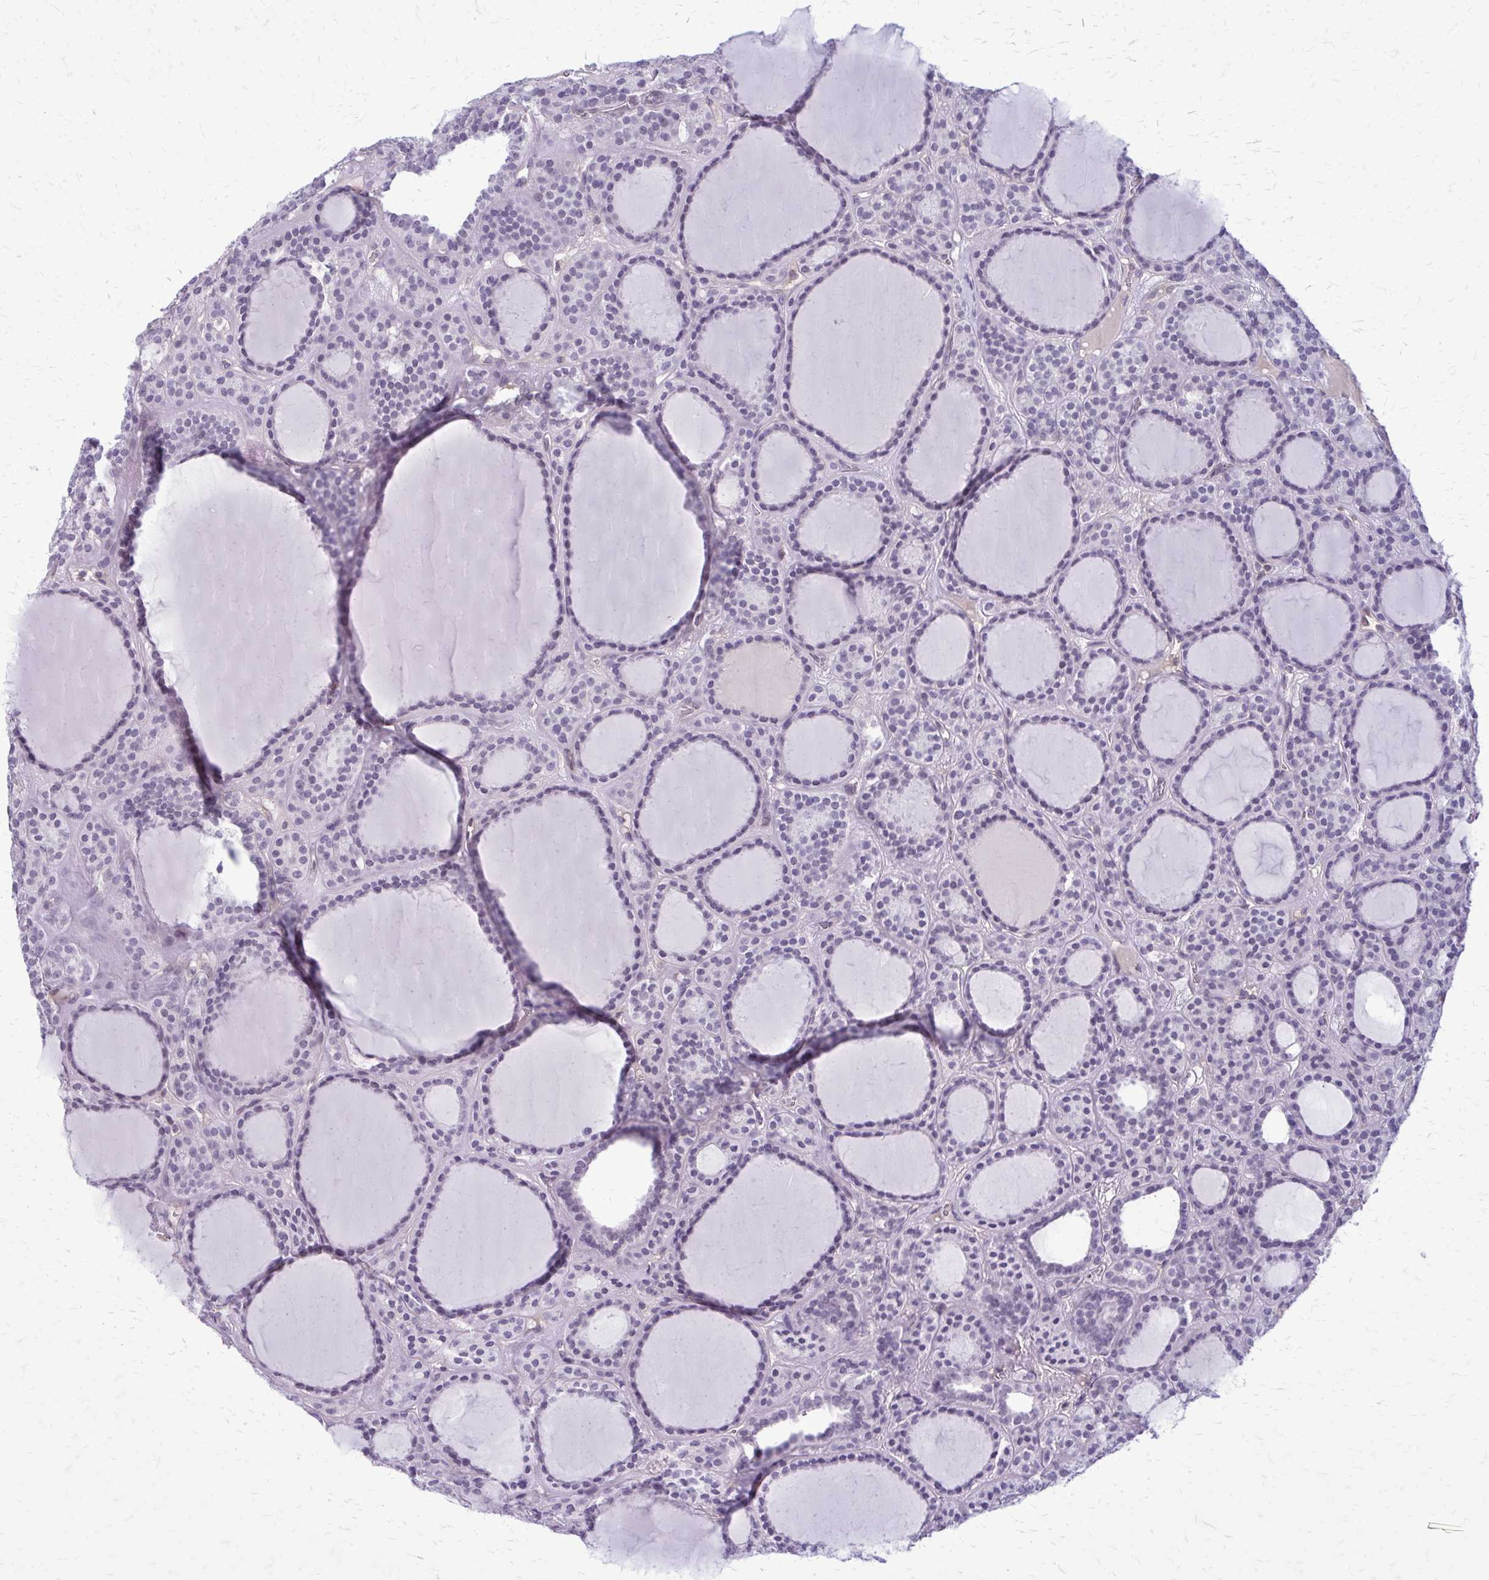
{"staining": {"intensity": "negative", "quantity": "none", "location": "none"}, "tissue": "thyroid cancer", "cell_type": "Tumor cells", "image_type": "cancer", "snomed": [{"axis": "morphology", "description": "Follicular adenoma carcinoma, NOS"}, {"axis": "topography", "description": "Thyroid gland"}], "caption": "A micrograph of thyroid cancer stained for a protein reveals no brown staining in tumor cells. Brightfield microscopy of IHC stained with DAB (brown) and hematoxylin (blue), captured at high magnification.", "gene": "GLRX", "patient": {"sex": "female", "age": 63}}